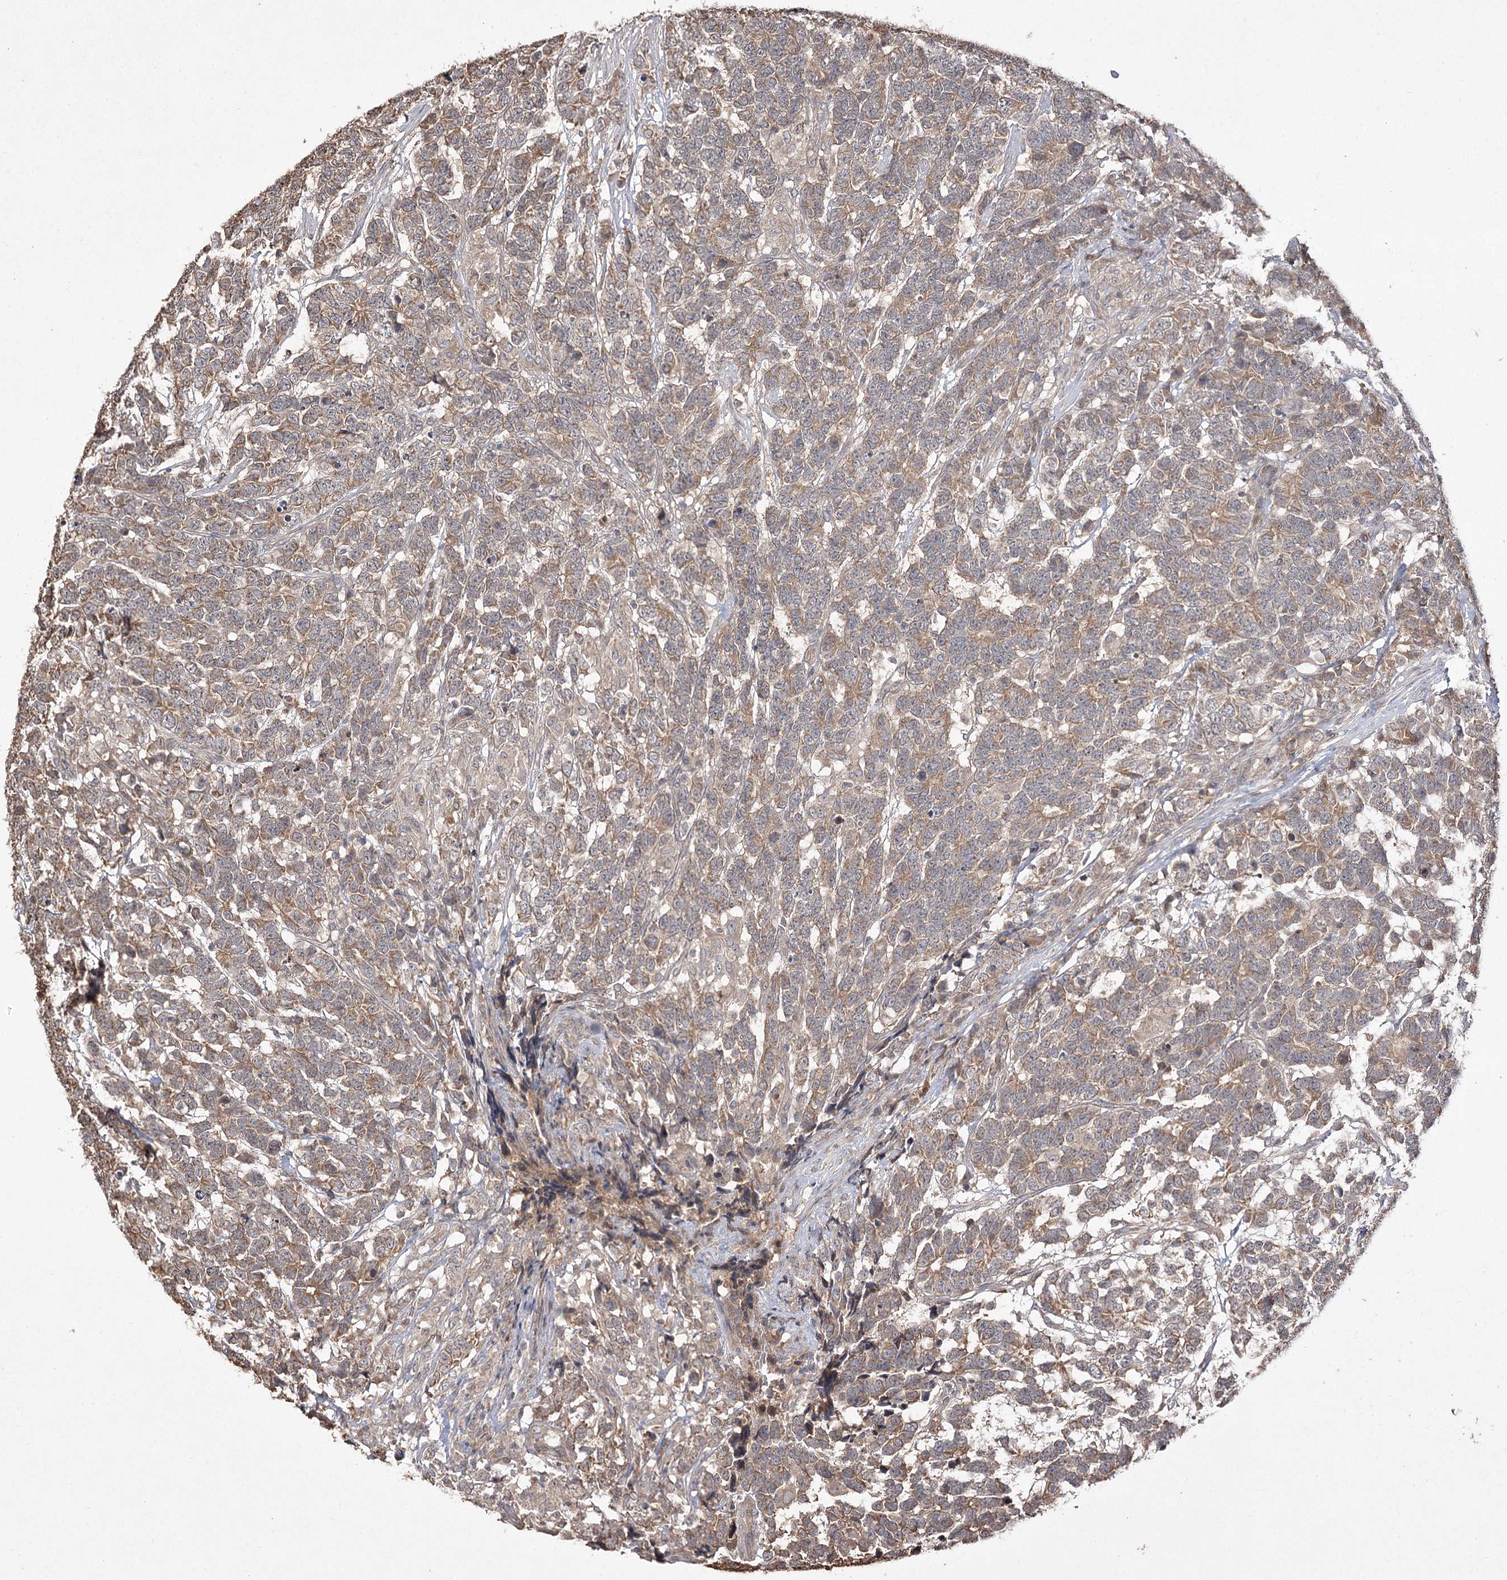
{"staining": {"intensity": "moderate", "quantity": "25%-75%", "location": "cytoplasmic/membranous"}, "tissue": "testis cancer", "cell_type": "Tumor cells", "image_type": "cancer", "snomed": [{"axis": "morphology", "description": "Carcinoma, Embryonal, NOS"}, {"axis": "topography", "description": "Testis"}], "caption": "Immunohistochemical staining of human embryonal carcinoma (testis) displays medium levels of moderate cytoplasmic/membranous positivity in approximately 25%-75% of tumor cells.", "gene": "FANCL", "patient": {"sex": "male", "age": 26}}